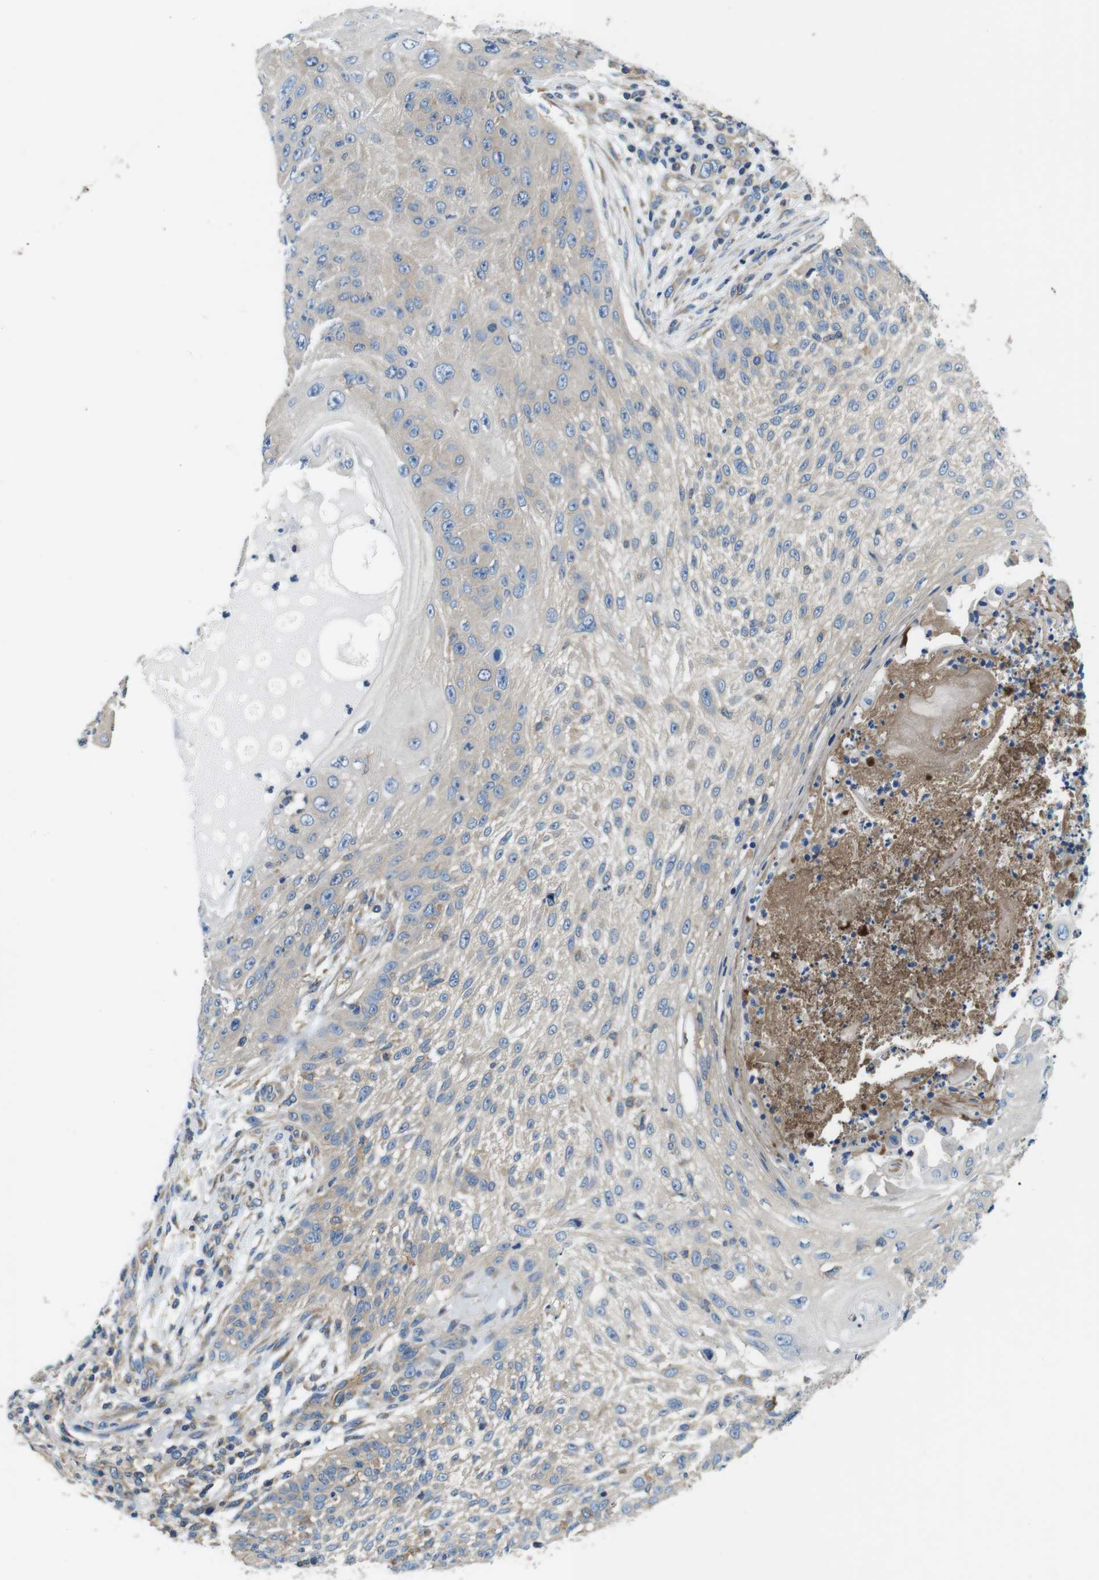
{"staining": {"intensity": "weak", "quantity": "<25%", "location": "cytoplasmic/membranous"}, "tissue": "skin cancer", "cell_type": "Tumor cells", "image_type": "cancer", "snomed": [{"axis": "morphology", "description": "Squamous cell carcinoma, NOS"}, {"axis": "topography", "description": "Skin"}], "caption": "Immunohistochemistry (IHC) image of neoplastic tissue: squamous cell carcinoma (skin) stained with DAB demonstrates no significant protein positivity in tumor cells.", "gene": "DENND4C", "patient": {"sex": "female", "age": 80}}